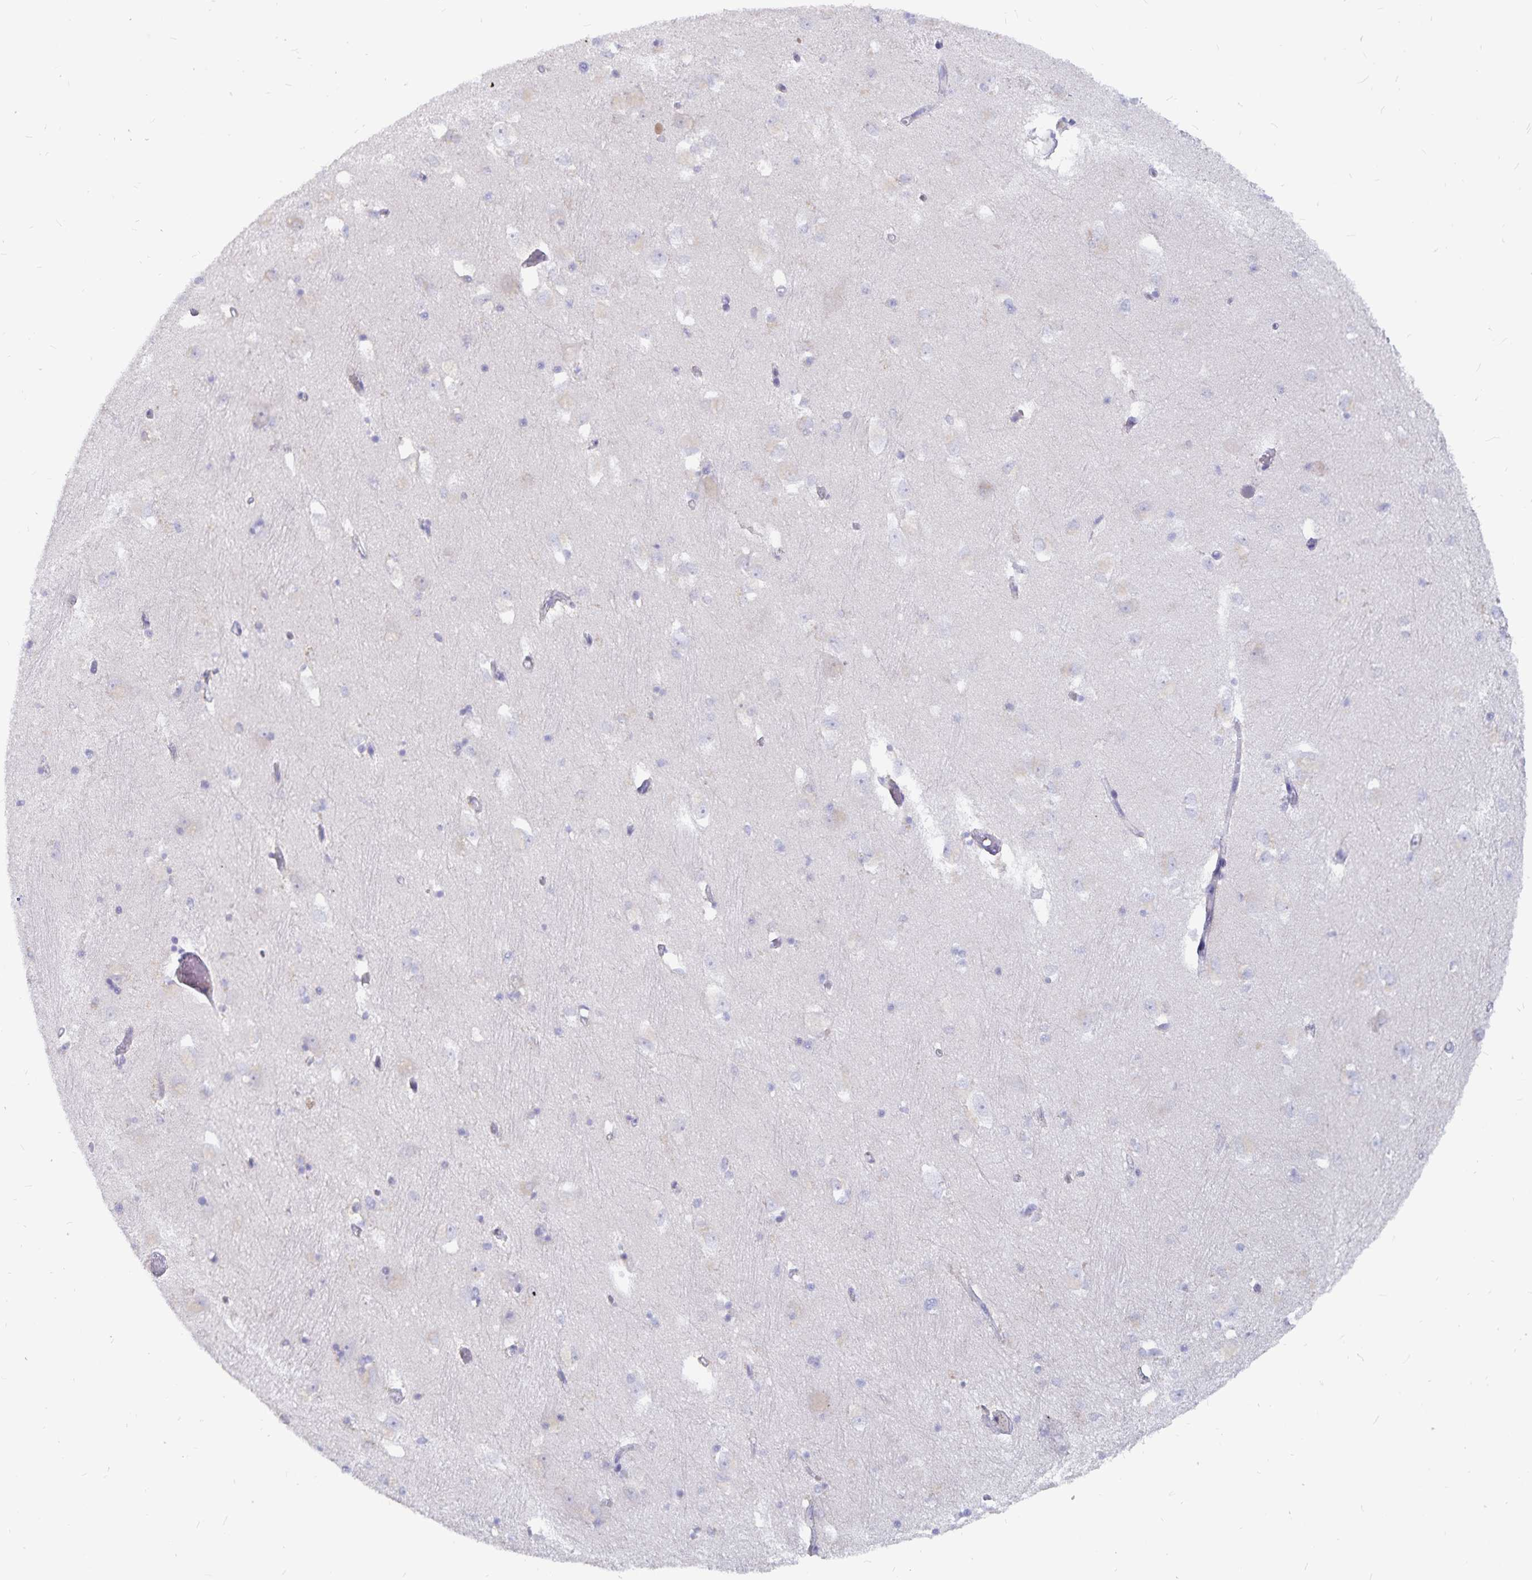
{"staining": {"intensity": "negative", "quantity": "none", "location": "none"}, "tissue": "caudate", "cell_type": "Glial cells", "image_type": "normal", "snomed": [{"axis": "morphology", "description": "Normal tissue, NOS"}, {"axis": "topography", "description": "Lateral ventricle wall"}, {"axis": "topography", "description": "Hippocampus"}], "caption": "Human caudate stained for a protein using immunohistochemistry shows no positivity in glial cells.", "gene": "PKHD1", "patient": {"sex": "female", "age": 63}}